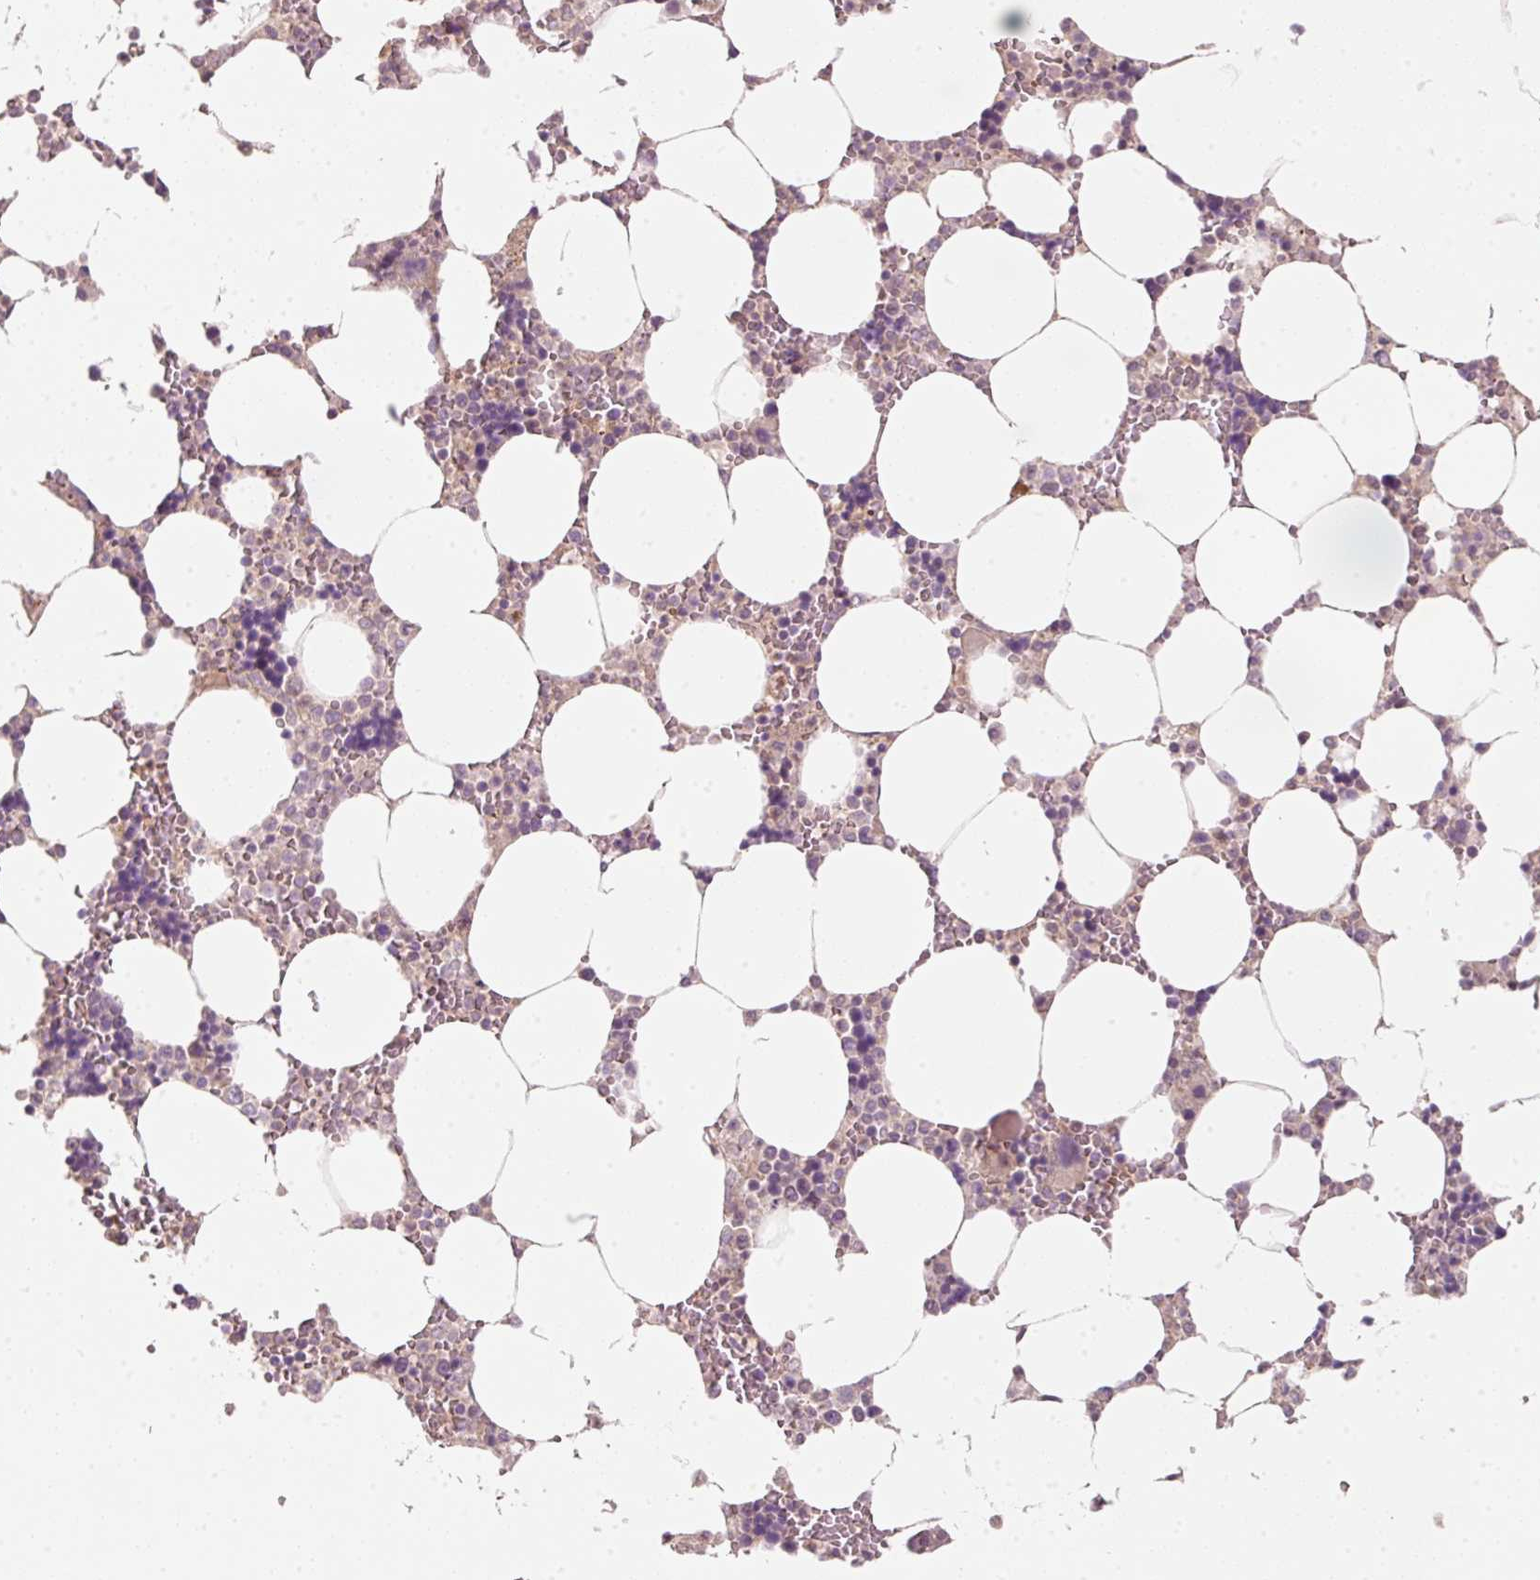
{"staining": {"intensity": "negative", "quantity": "none", "location": "none"}, "tissue": "bone marrow", "cell_type": "Hematopoietic cells", "image_type": "normal", "snomed": [{"axis": "morphology", "description": "Normal tissue, NOS"}, {"axis": "topography", "description": "Bone marrow"}], "caption": "IHC of normal bone marrow reveals no expression in hematopoietic cells.", "gene": "TIRAP", "patient": {"sex": "male", "age": 64}}